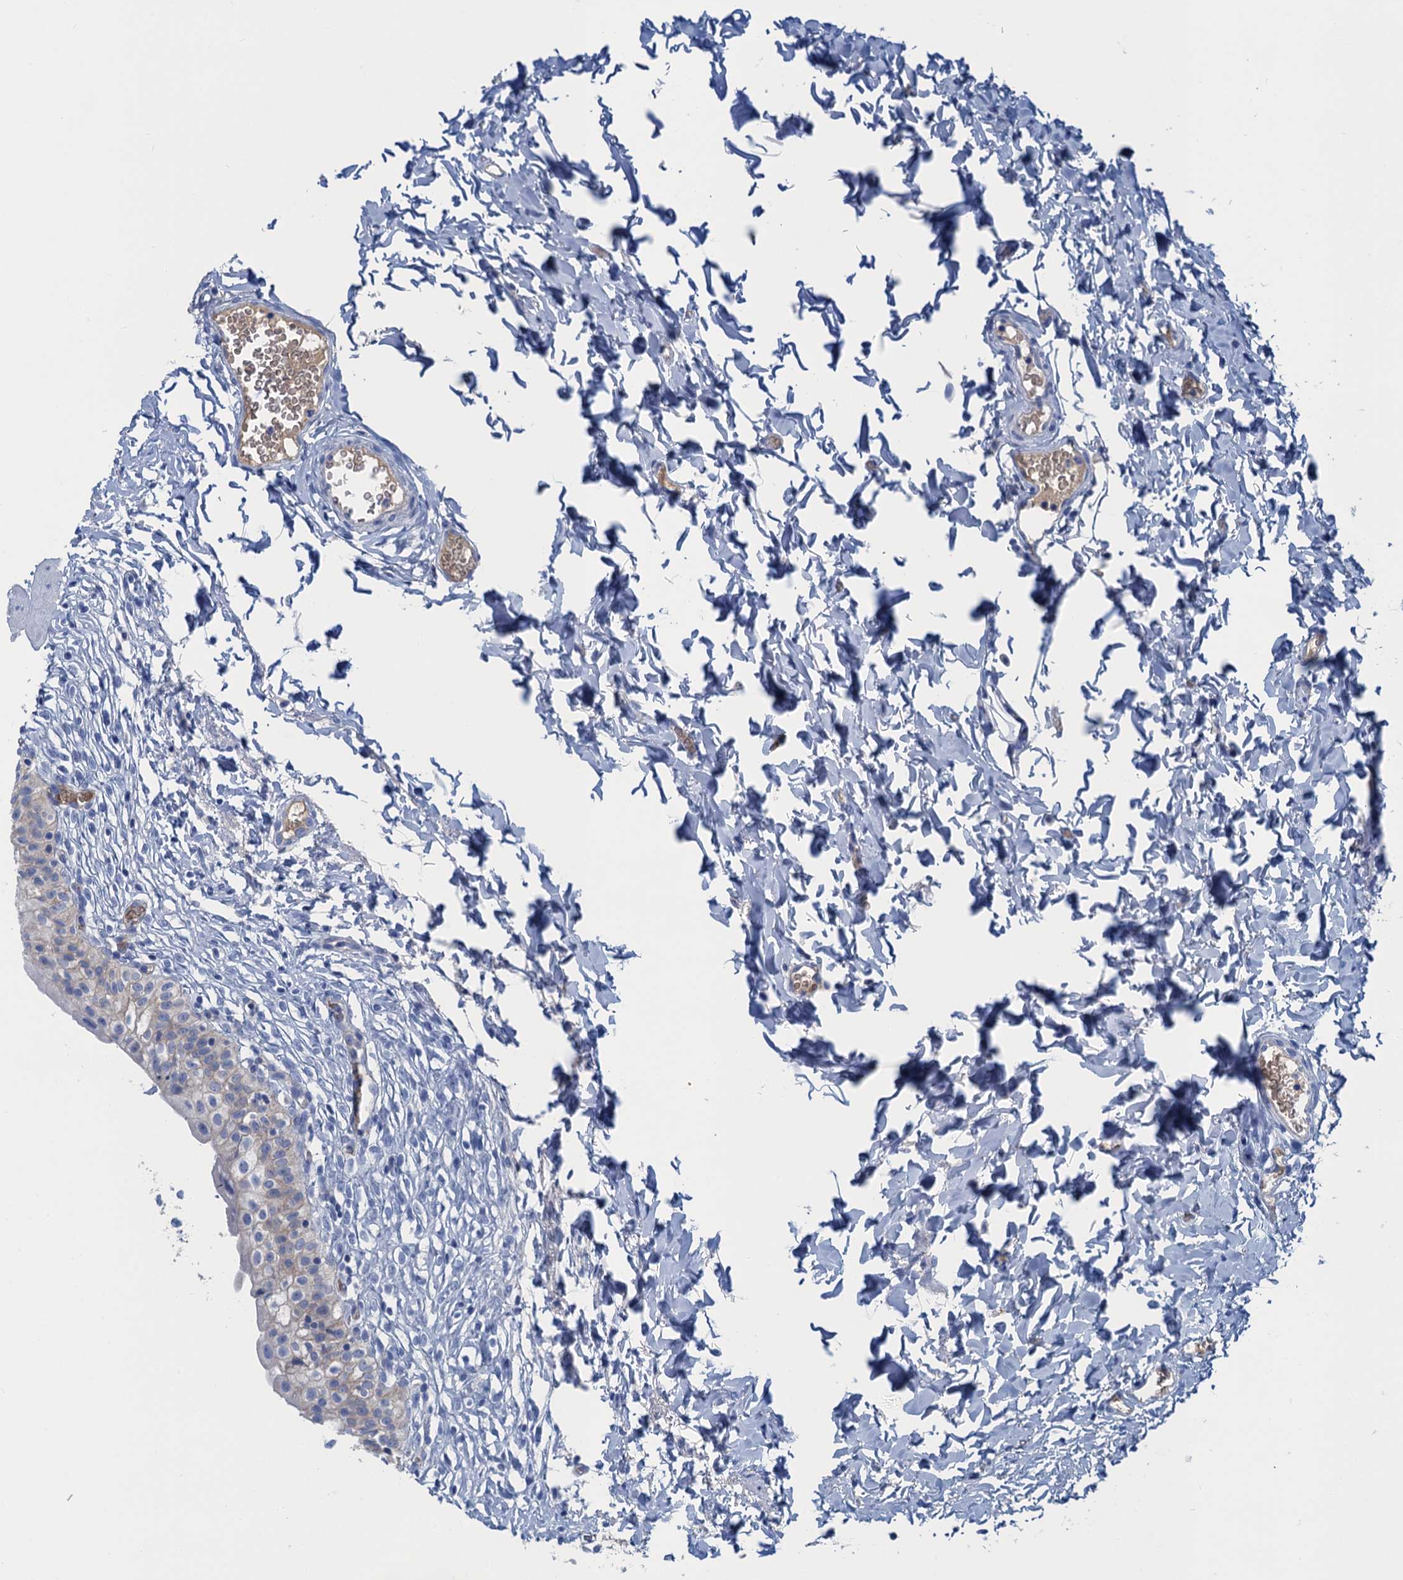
{"staining": {"intensity": "weak", "quantity": "<25%", "location": "cytoplasmic/membranous"}, "tissue": "urinary bladder", "cell_type": "Urothelial cells", "image_type": "normal", "snomed": [{"axis": "morphology", "description": "Normal tissue, NOS"}, {"axis": "topography", "description": "Urinary bladder"}], "caption": "Immunohistochemistry (IHC) image of benign urinary bladder: human urinary bladder stained with DAB exhibits no significant protein expression in urothelial cells.", "gene": "MYADML2", "patient": {"sex": "male", "age": 55}}